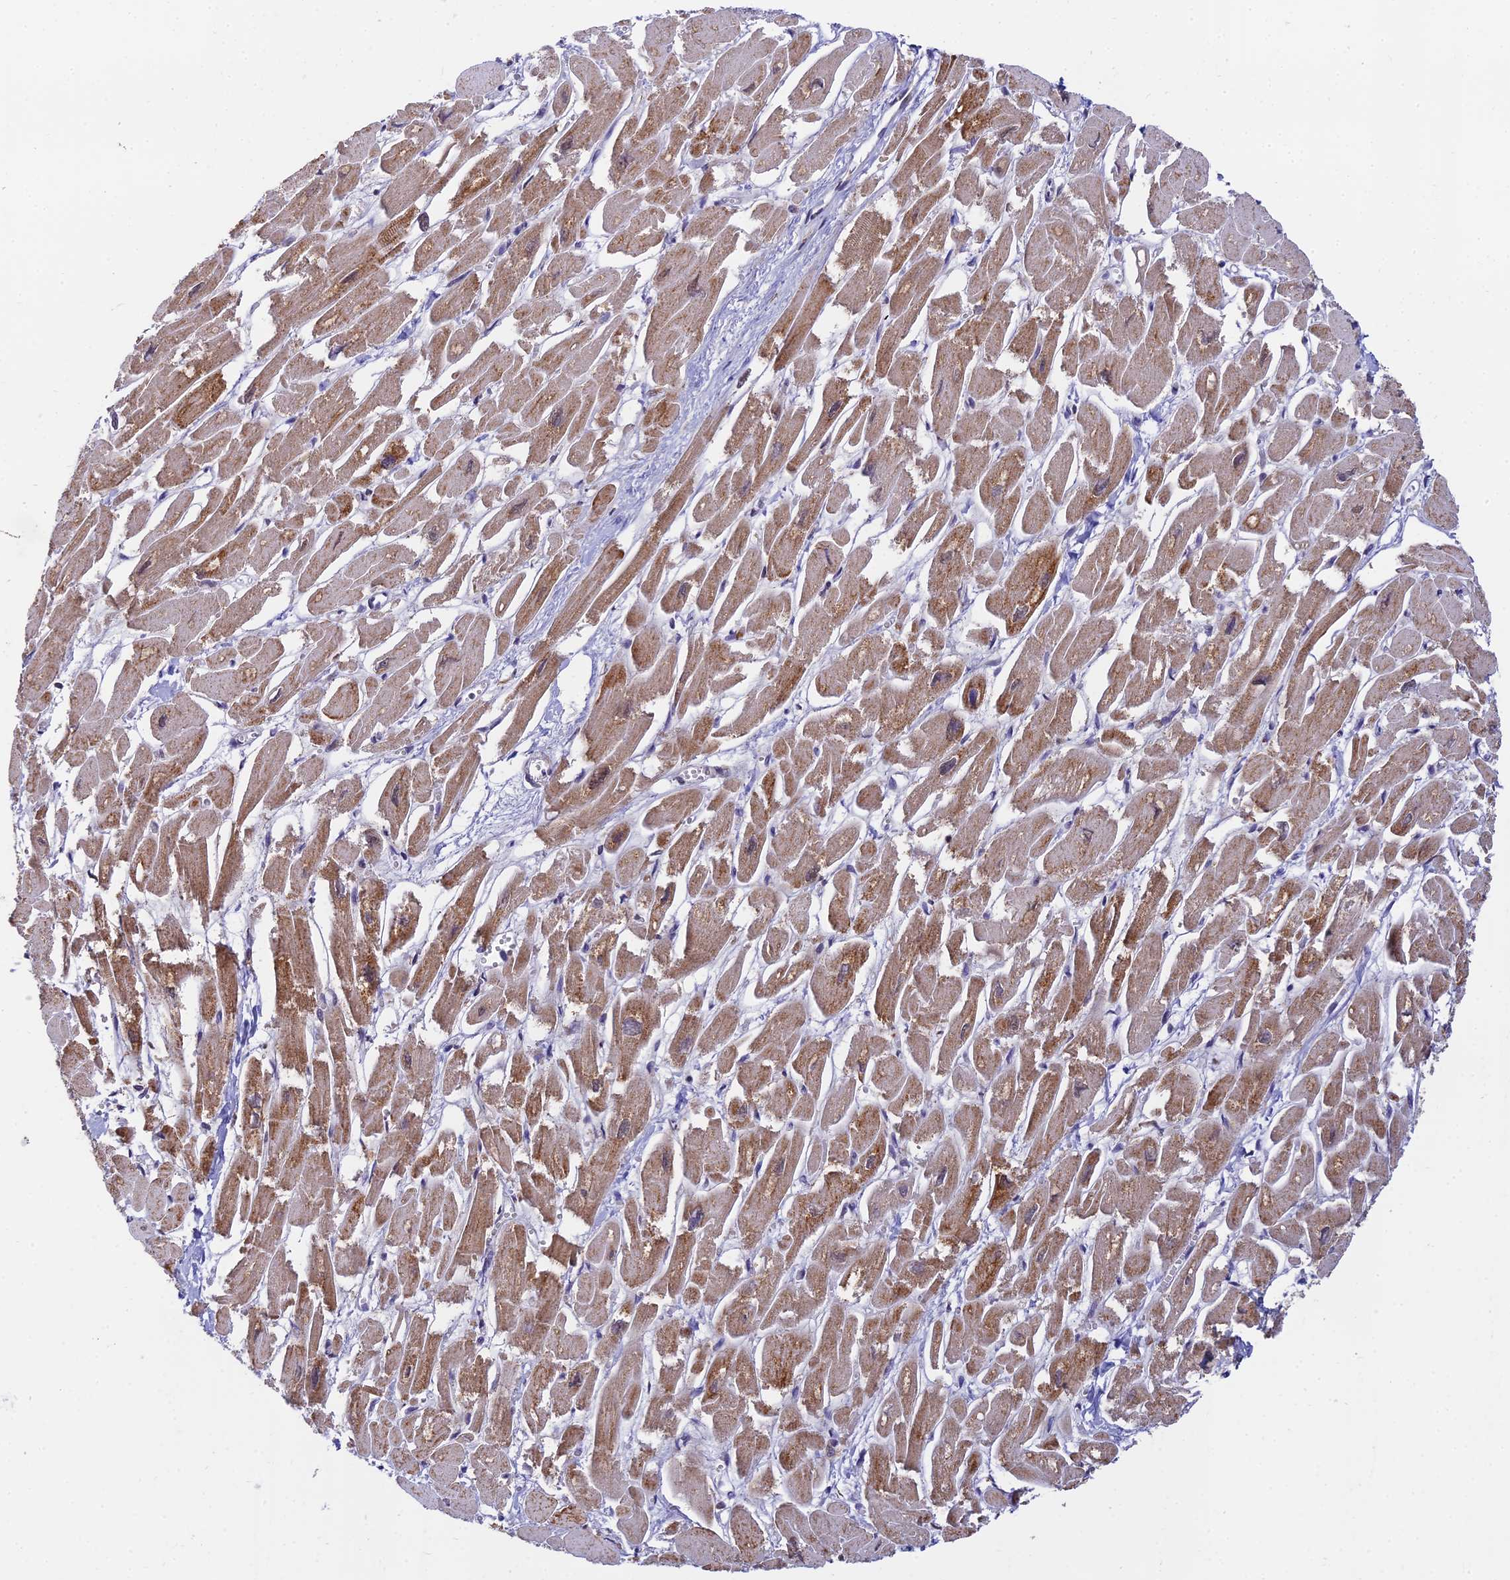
{"staining": {"intensity": "moderate", "quantity": ">75%", "location": "cytoplasmic/membranous,nuclear"}, "tissue": "heart muscle", "cell_type": "Cardiomyocytes", "image_type": "normal", "snomed": [{"axis": "morphology", "description": "Normal tissue, NOS"}, {"axis": "topography", "description": "Heart"}], "caption": "Immunohistochemical staining of benign human heart muscle shows medium levels of moderate cytoplasmic/membranous,nuclear staining in approximately >75% of cardiomyocytes.", "gene": "C2orf49", "patient": {"sex": "male", "age": 54}}